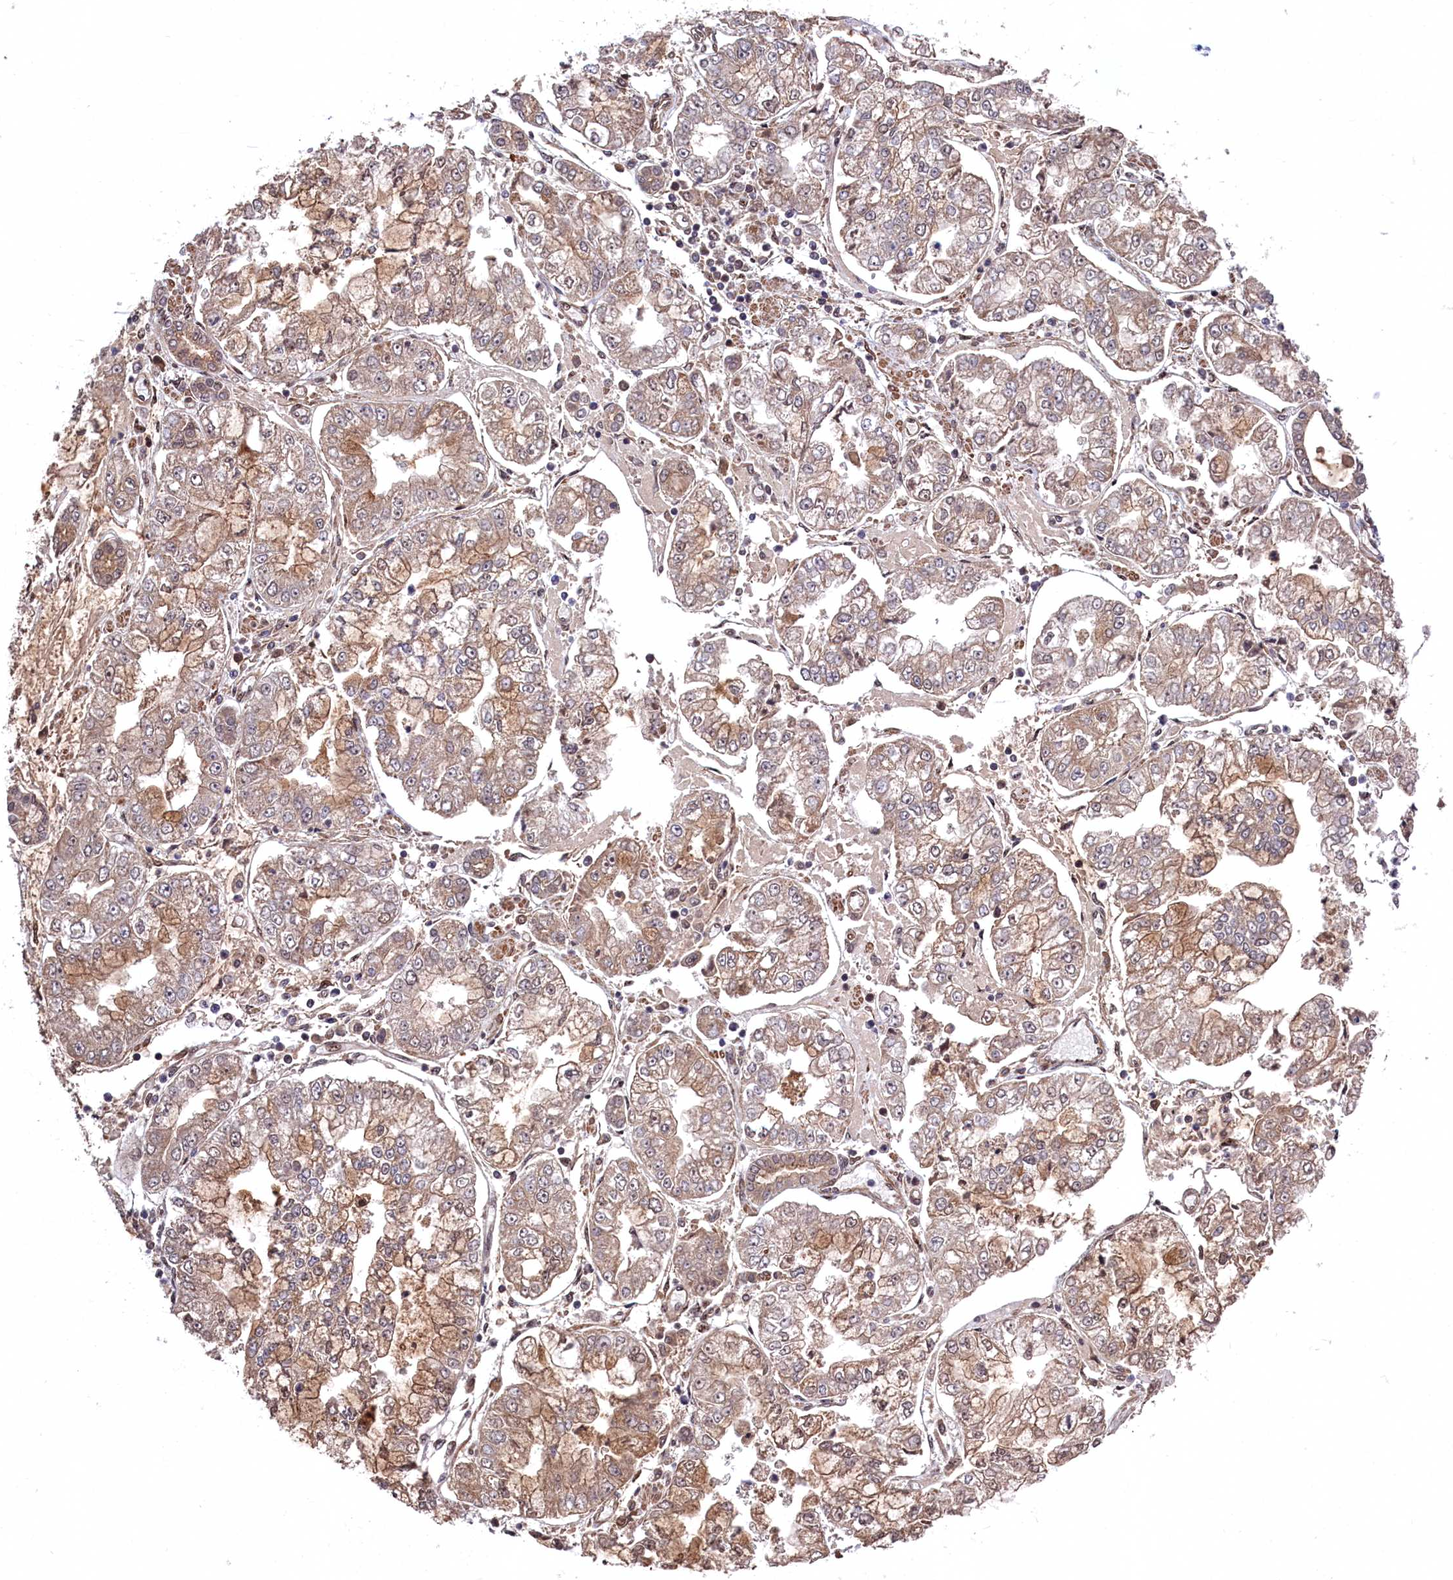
{"staining": {"intensity": "moderate", "quantity": ">75%", "location": "cytoplasmic/membranous"}, "tissue": "stomach cancer", "cell_type": "Tumor cells", "image_type": "cancer", "snomed": [{"axis": "morphology", "description": "Adenocarcinoma, NOS"}, {"axis": "topography", "description": "Stomach"}], "caption": "Moderate cytoplasmic/membranous expression for a protein is appreciated in about >75% of tumor cells of stomach cancer (adenocarcinoma) using immunohistochemistry (IHC).", "gene": "CLPX", "patient": {"sex": "male", "age": 76}}